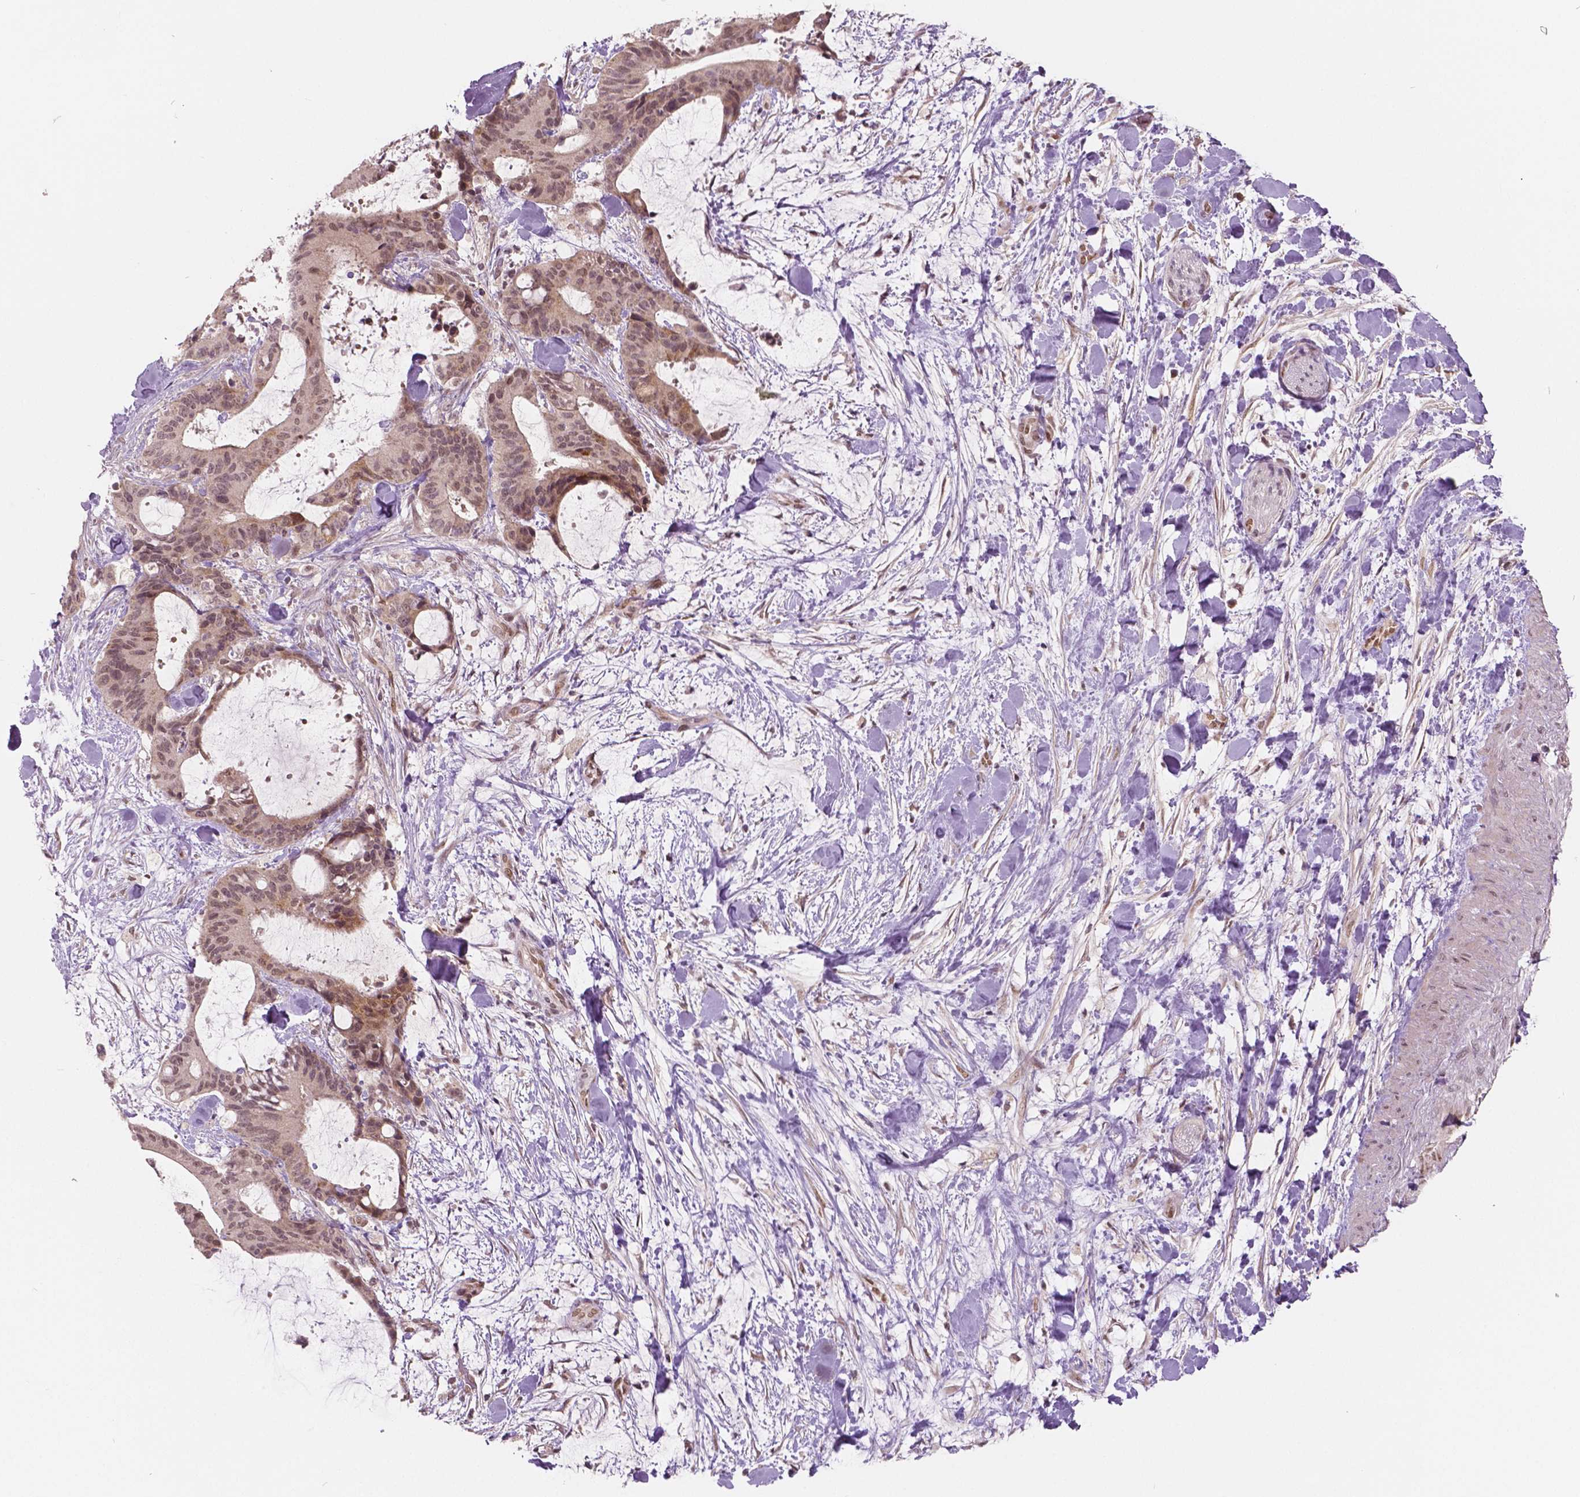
{"staining": {"intensity": "negative", "quantity": "none", "location": "none"}, "tissue": "liver cancer", "cell_type": "Tumor cells", "image_type": "cancer", "snomed": [{"axis": "morphology", "description": "Cholangiocarcinoma"}, {"axis": "topography", "description": "Liver"}], "caption": "The immunohistochemistry (IHC) histopathology image has no significant positivity in tumor cells of cholangiocarcinoma (liver) tissue.", "gene": "HMBOX1", "patient": {"sex": "female", "age": 73}}